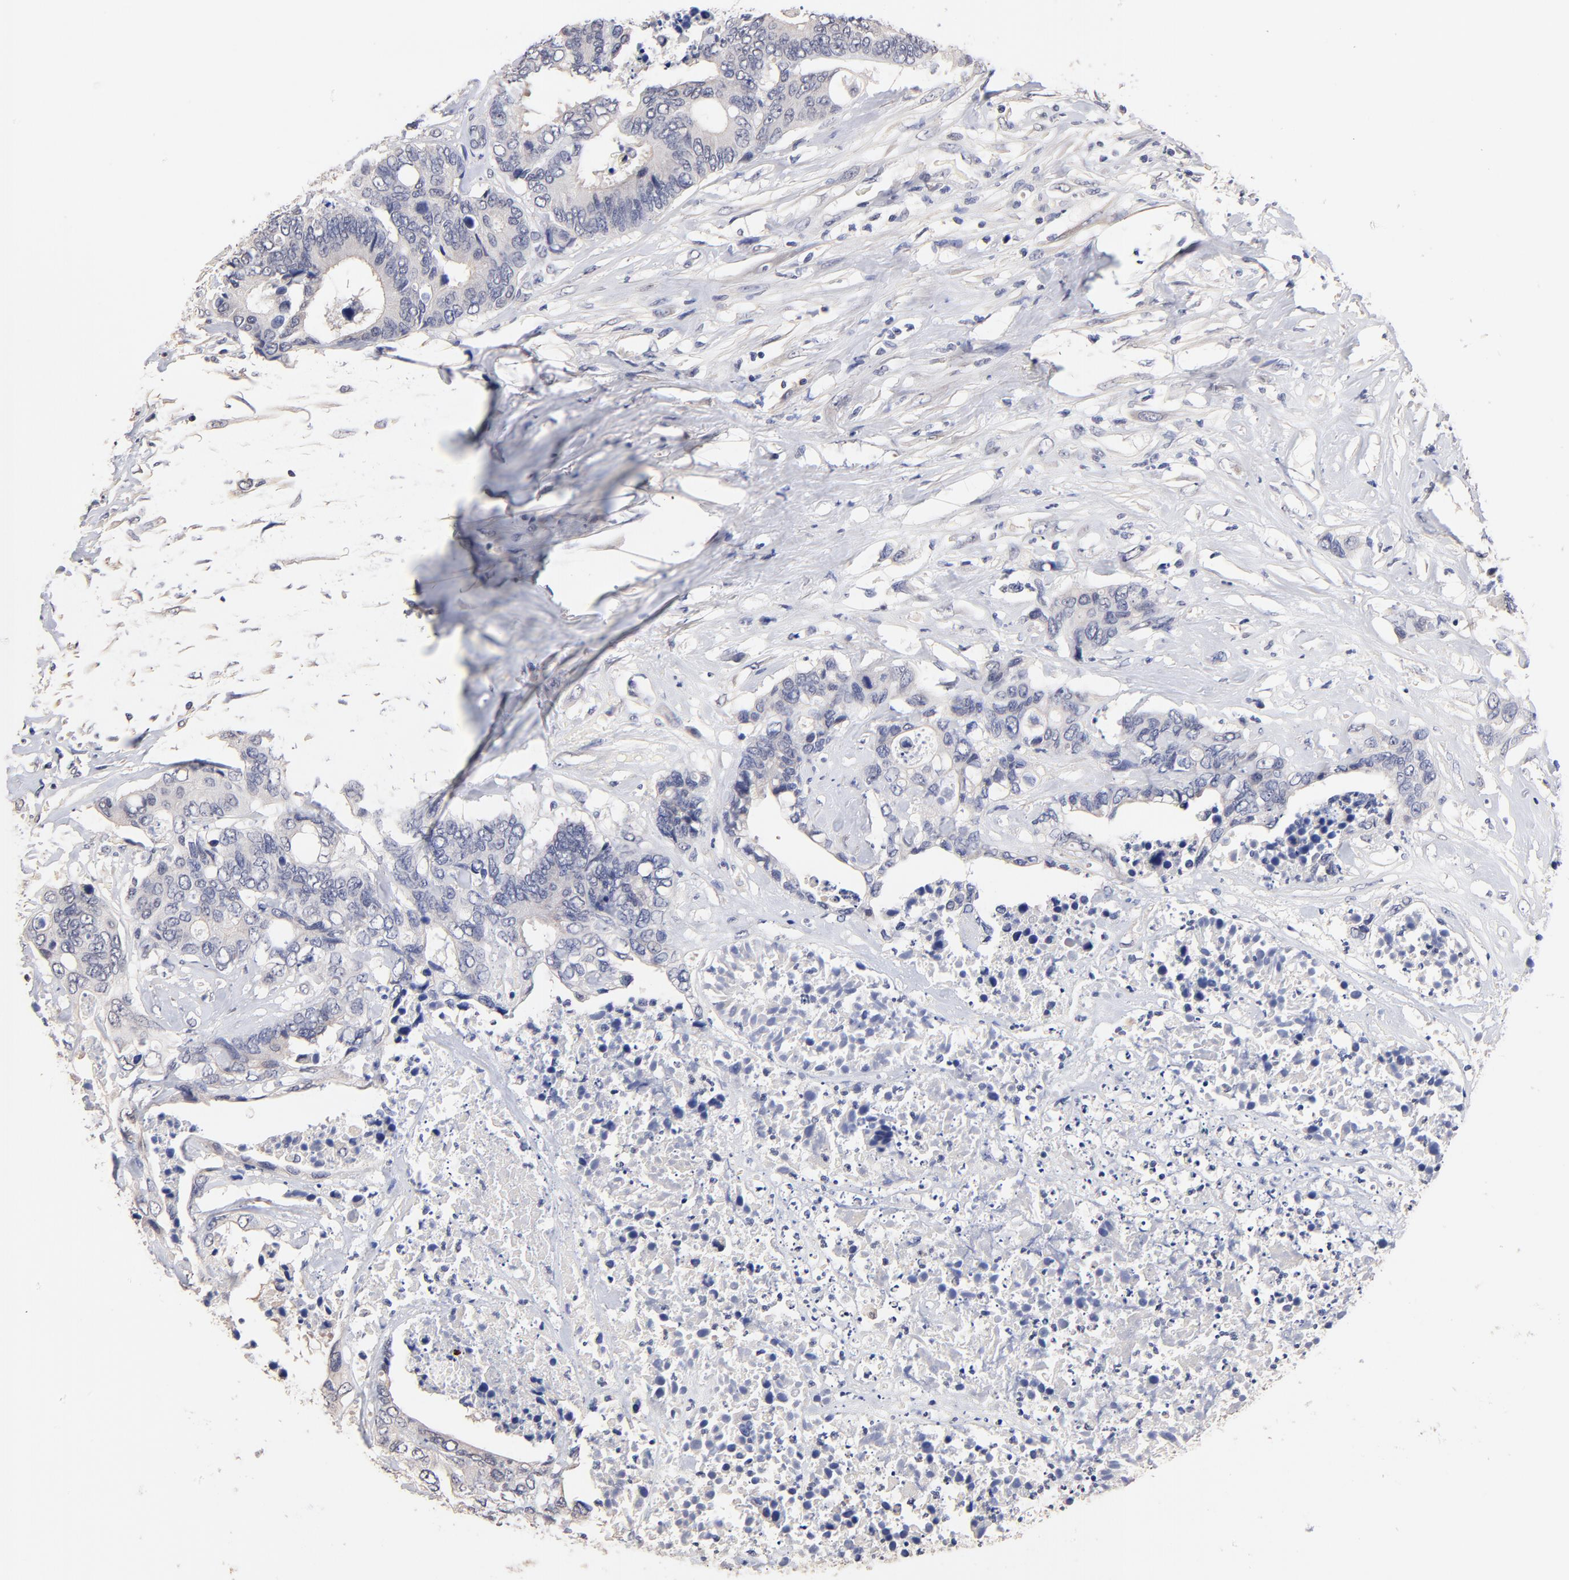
{"staining": {"intensity": "negative", "quantity": "none", "location": "none"}, "tissue": "colorectal cancer", "cell_type": "Tumor cells", "image_type": "cancer", "snomed": [{"axis": "morphology", "description": "Adenocarcinoma, NOS"}, {"axis": "topography", "description": "Rectum"}], "caption": "A high-resolution histopathology image shows immunohistochemistry (IHC) staining of colorectal adenocarcinoma, which reveals no significant staining in tumor cells.", "gene": "RIBC2", "patient": {"sex": "male", "age": 55}}